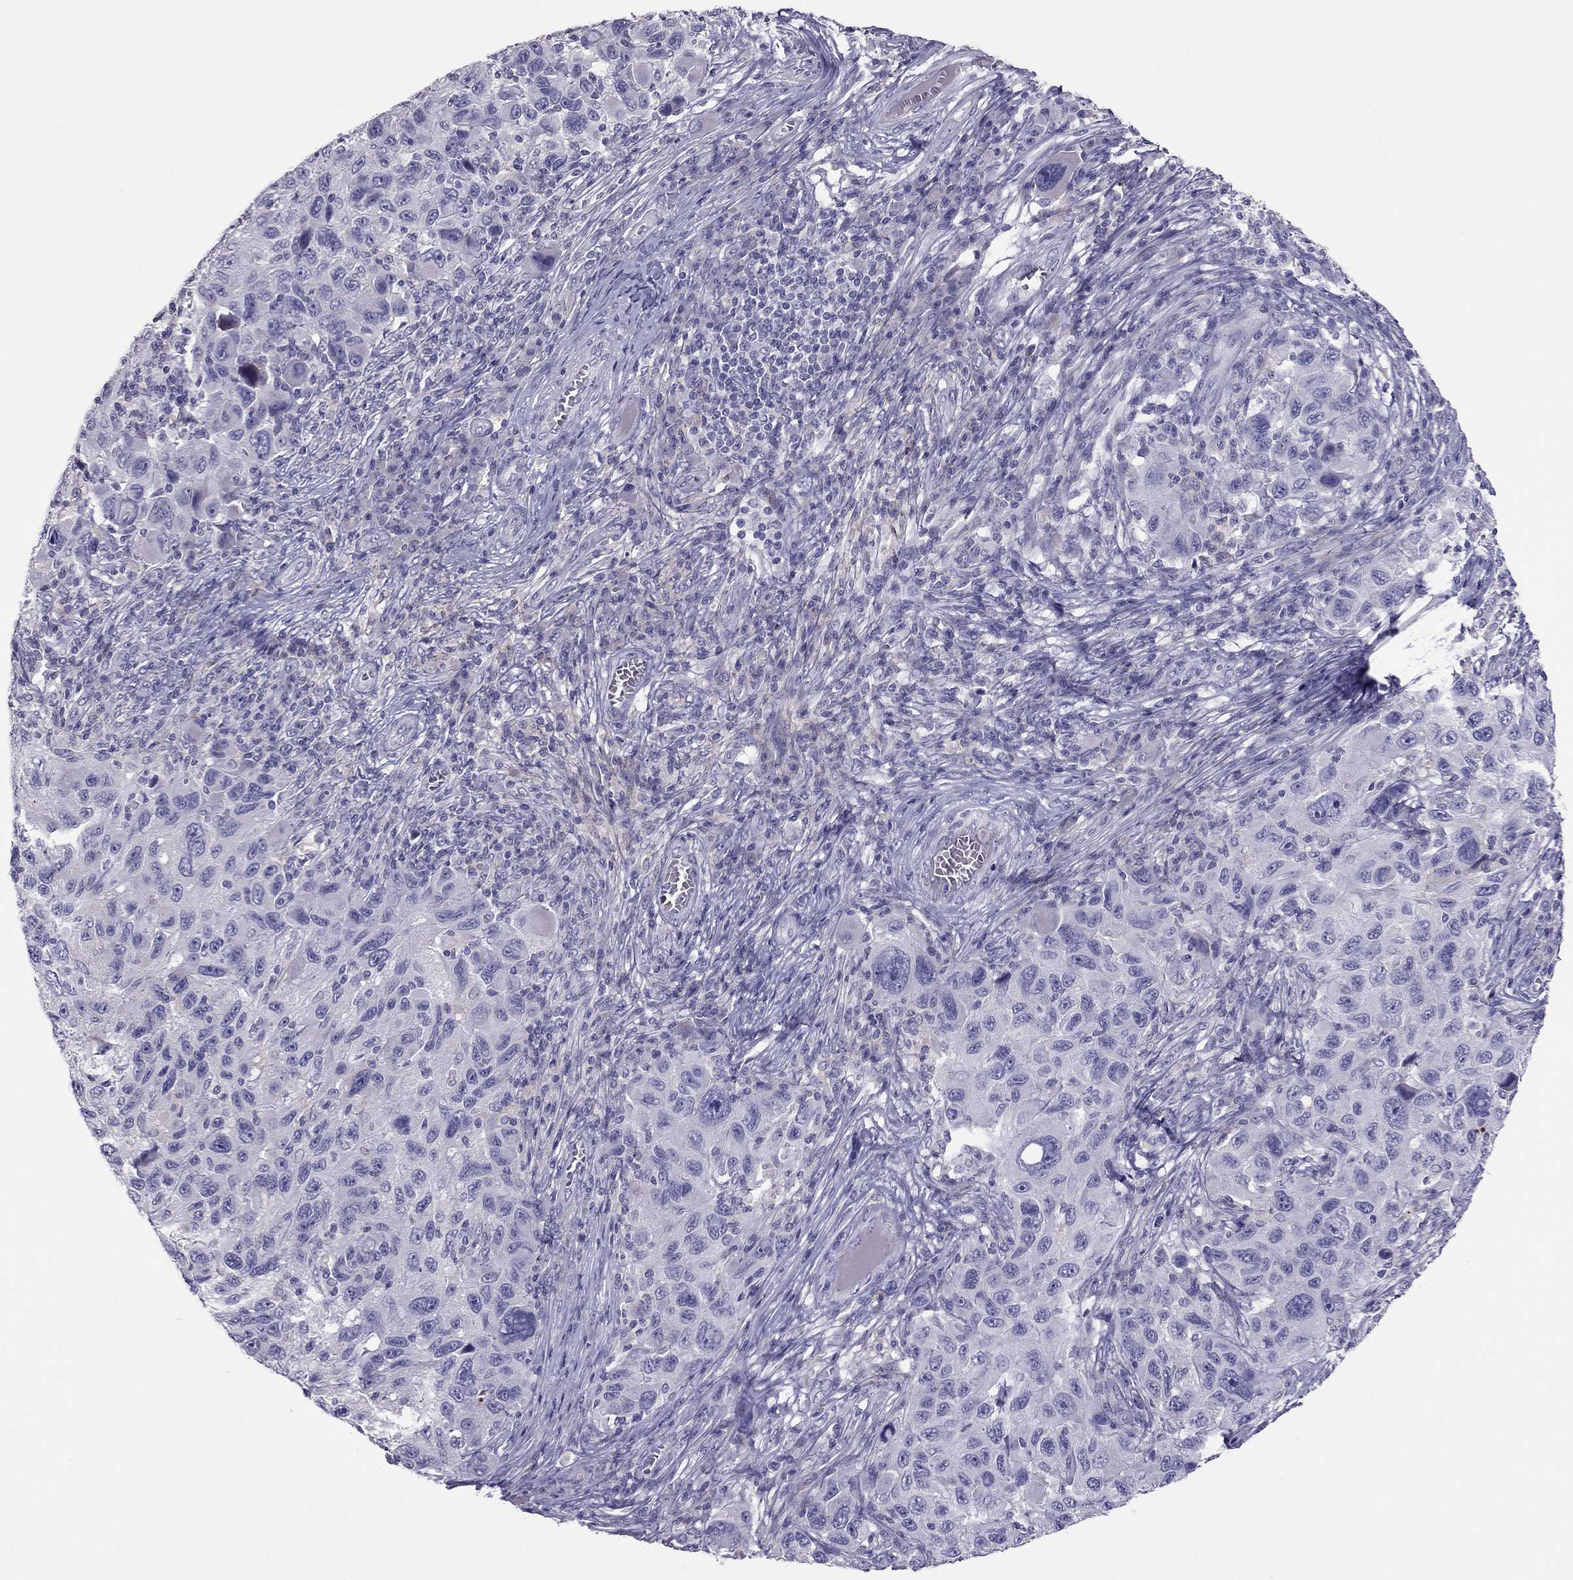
{"staining": {"intensity": "negative", "quantity": "none", "location": "none"}, "tissue": "melanoma", "cell_type": "Tumor cells", "image_type": "cancer", "snomed": [{"axis": "morphology", "description": "Malignant melanoma, NOS"}, {"axis": "topography", "description": "Skin"}], "caption": "The IHC photomicrograph has no significant staining in tumor cells of melanoma tissue. The staining is performed using DAB (3,3'-diaminobenzidine) brown chromogen with nuclei counter-stained in using hematoxylin.", "gene": "RGS8", "patient": {"sex": "male", "age": 53}}